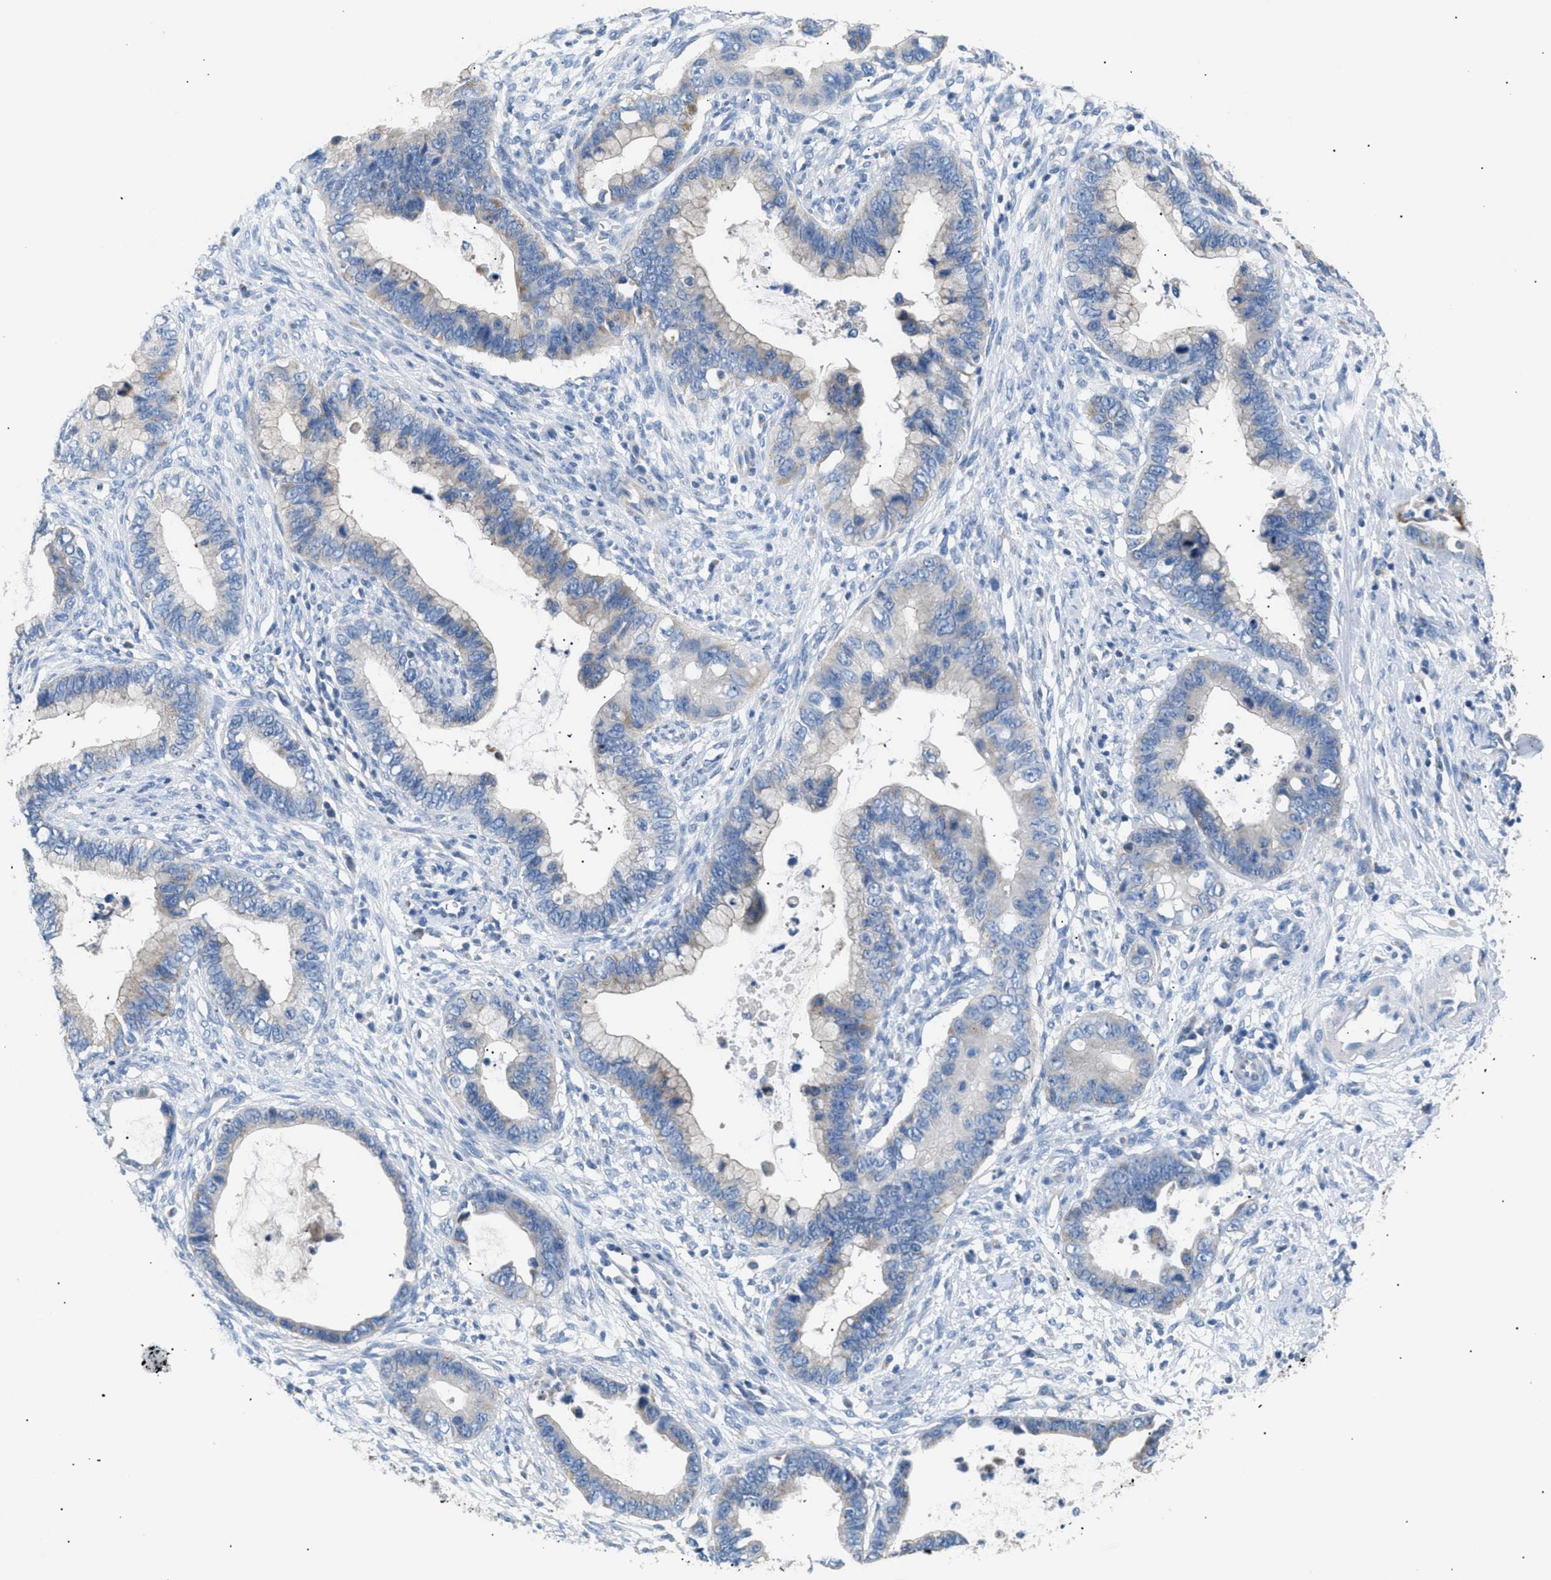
{"staining": {"intensity": "negative", "quantity": "none", "location": "none"}, "tissue": "cervical cancer", "cell_type": "Tumor cells", "image_type": "cancer", "snomed": [{"axis": "morphology", "description": "Adenocarcinoma, NOS"}, {"axis": "topography", "description": "Cervix"}], "caption": "Tumor cells show no significant positivity in cervical adenocarcinoma.", "gene": "ILDR1", "patient": {"sex": "female", "age": 44}}